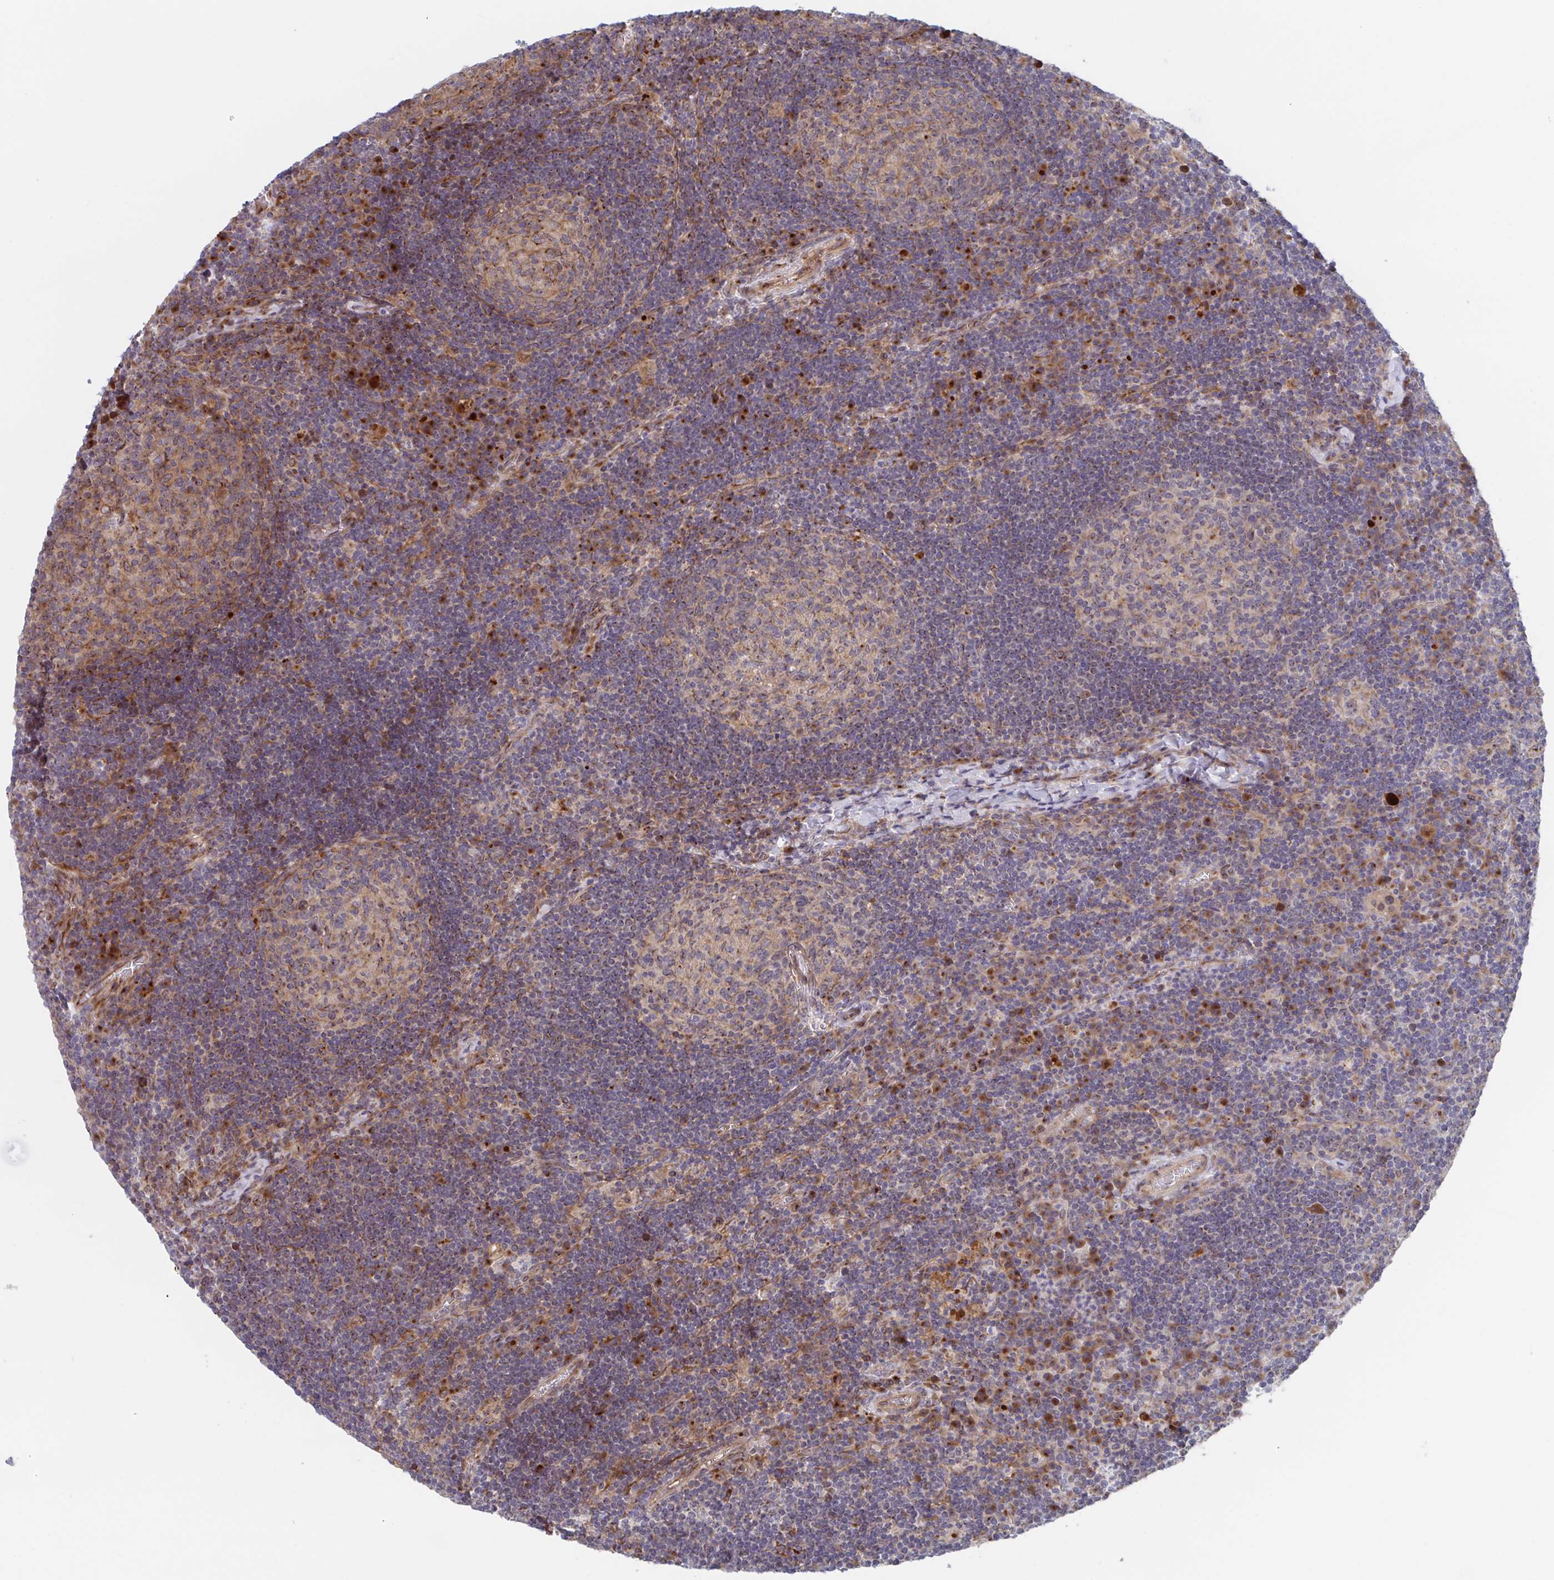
{"staining": {"intensity": "moderate", "quantity": "<25%", "location": "cytoplasmic/membranous"}, "tissue": "lymph node", "cell_type": "Germinal center cells", "image_type": "normal", "snomed": [{"axis": "morphology", "description": "Normal tissue, NOS"}, {"axis": "topography", "description": "Lymph node"}], "caption": "A brown stain highlights moderate cytoplasmic/membranous expression of a protein in germinal center cells of unremarkable lymph node.", "gene": "FJX1", "patient": {"sex": "male", "age": 67}}